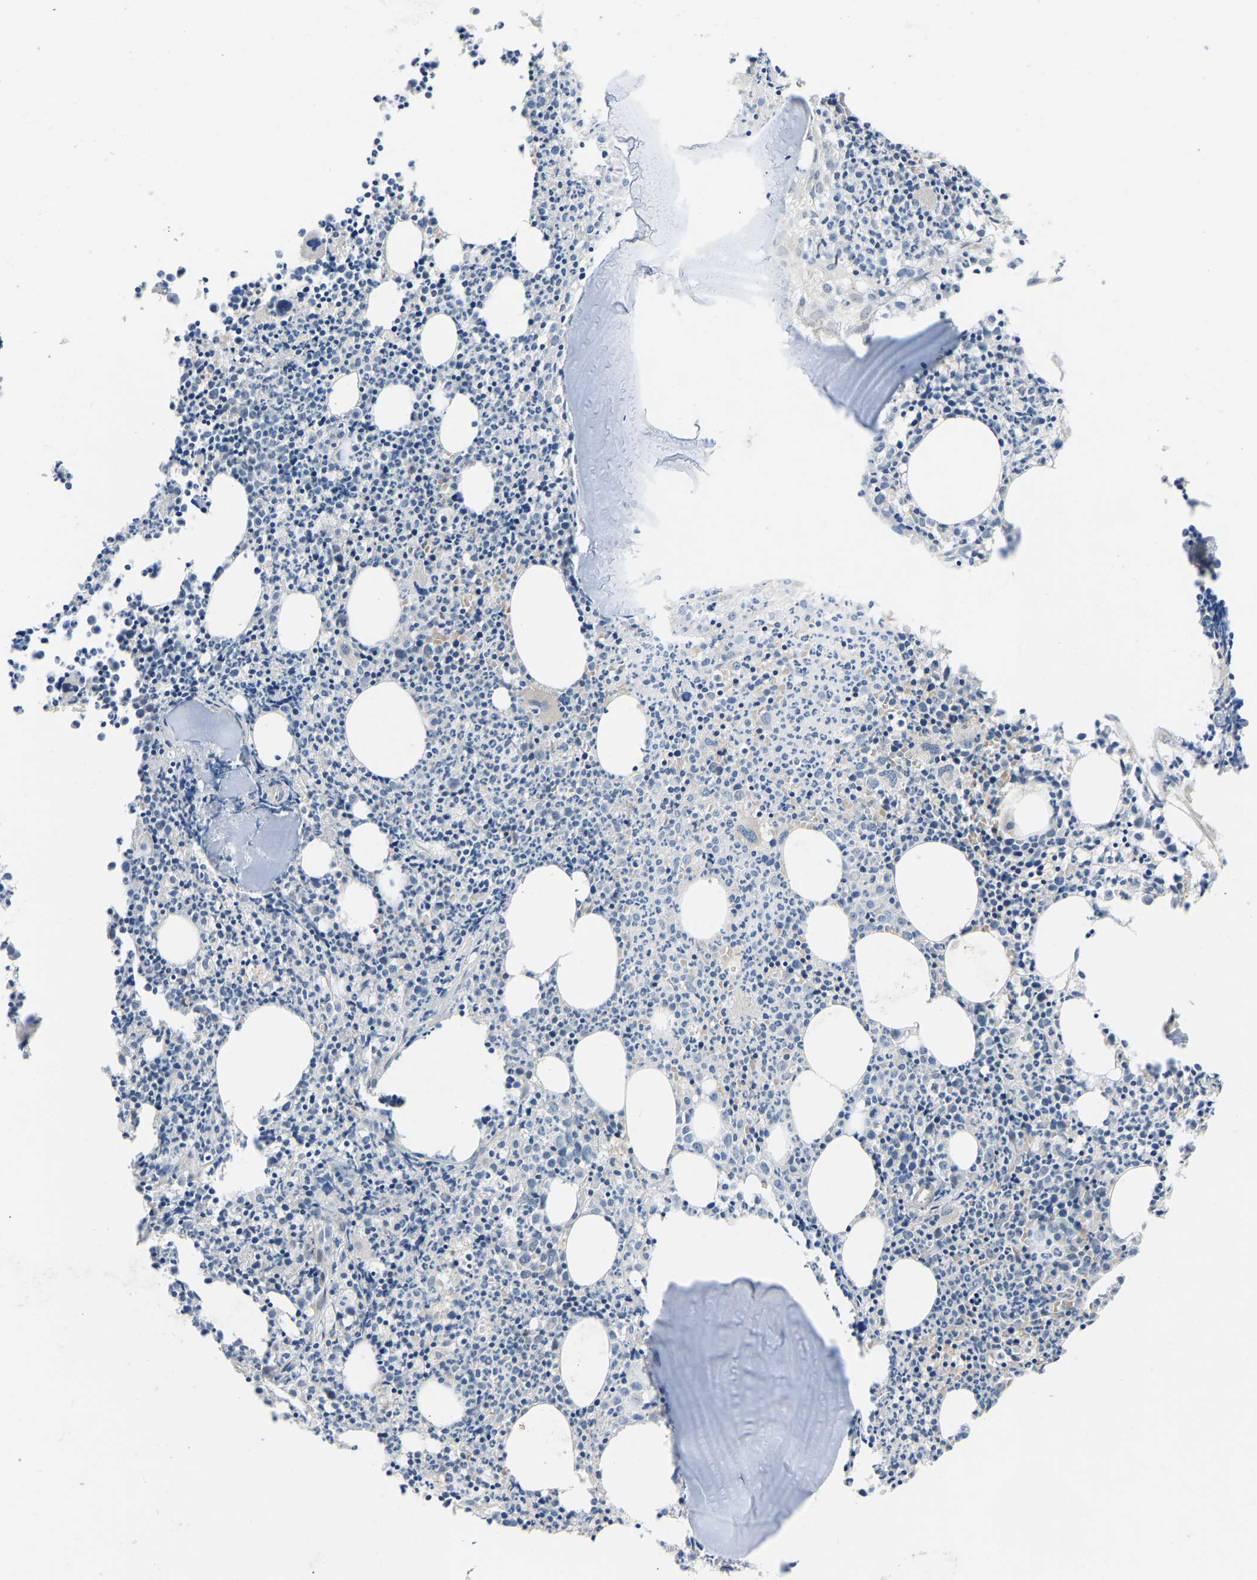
{"staining": {"intensity": "moderate", "quantity": "<25%", "location": "cytoplasmic/membranous"}, "tissue": "bone marrow", "cell_type": "Hematopoietic cells", "image_type": "normal", "snomed": [{"axis": "morphology", "description": "Normal tissue, NOS"}, {"axis": "morphology", "description": "Inflammation, NOS"}, {"axis": "topography", "description": "Bone marrow"}], "caption": "Brown immunohistochemical staining in unremarkable human bone marrow demonstrates moderate cytoplasmic/membranous positivity in approximately <25% of hematopoietic cells.", "gene": "CDK2AP1", "patient": {"sex": "female", "age": 53}}